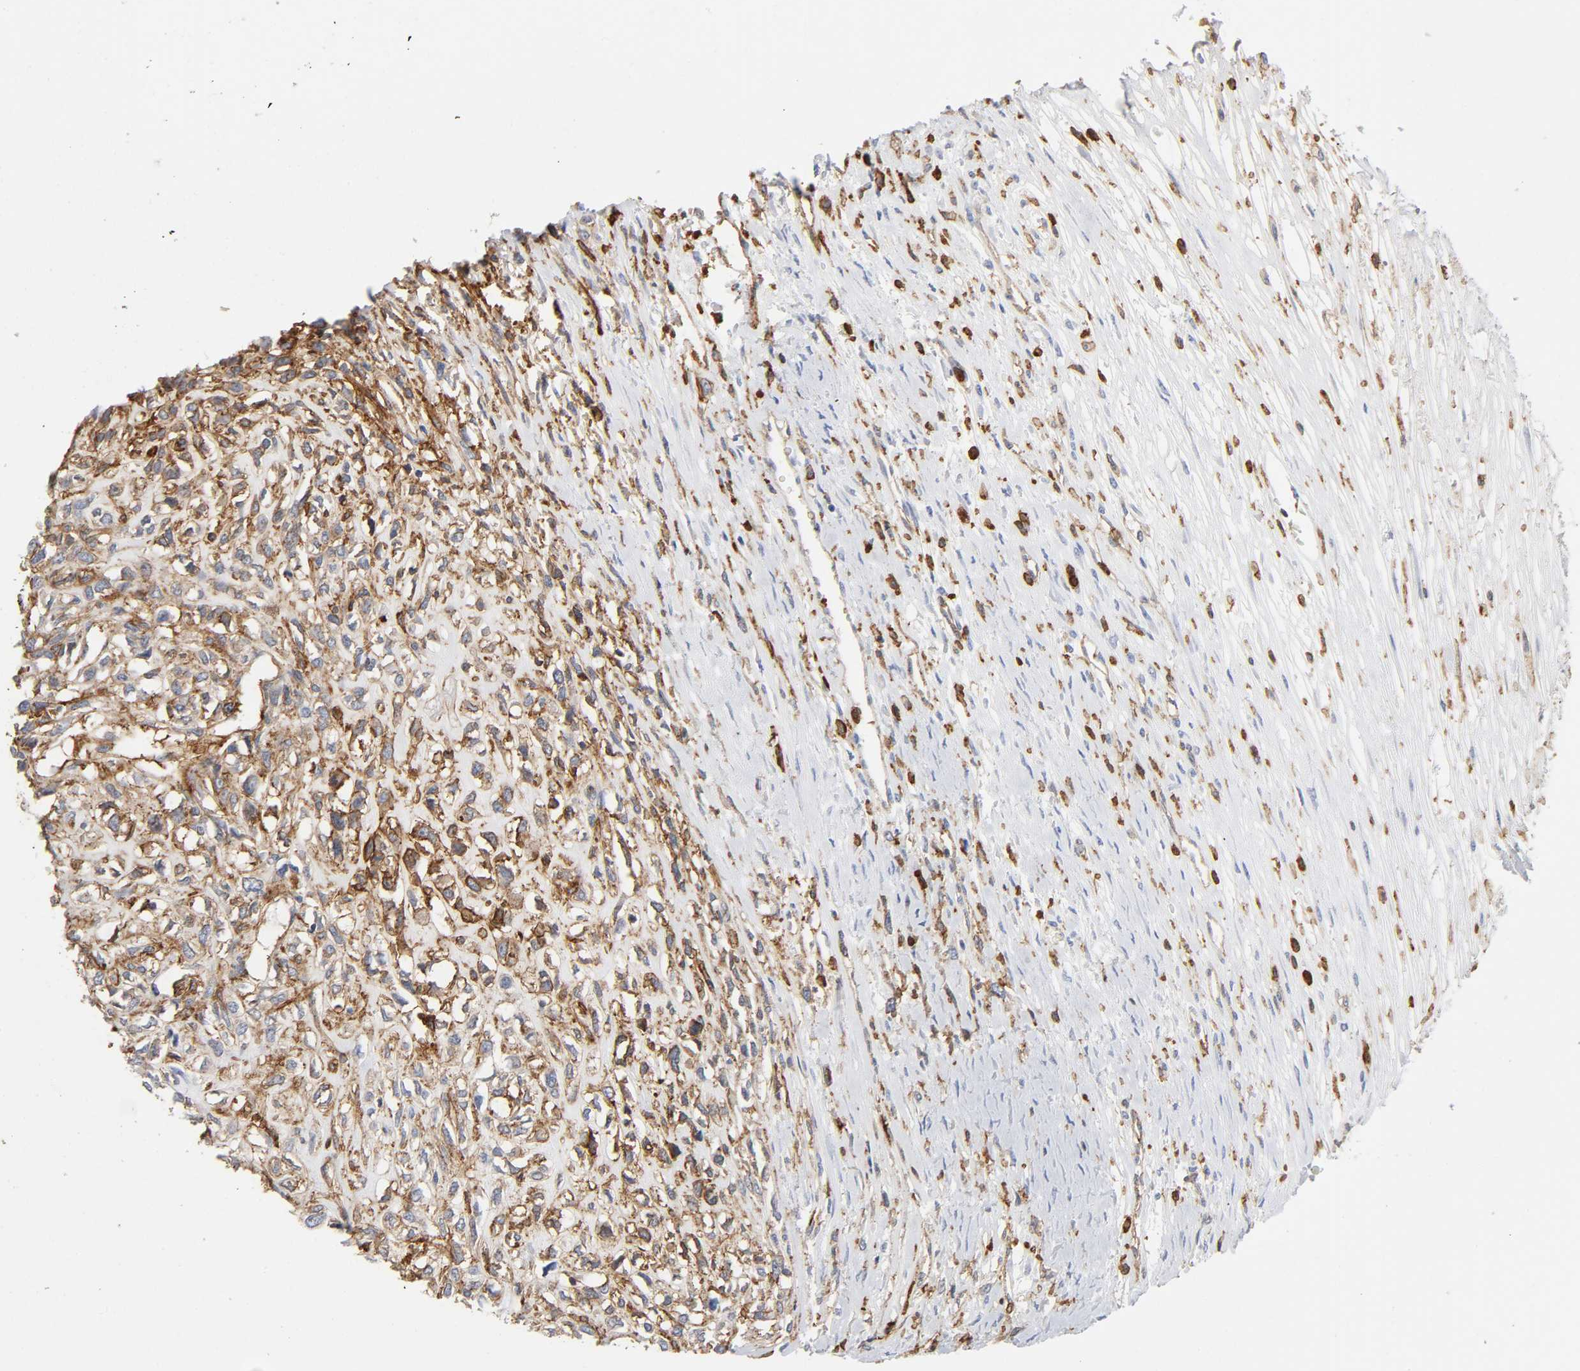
{"staining": {"intensity": "weak", "quantity": "<25%", "location": "cytoplasmic/membranous"}, "tissue": "head and neck cancer", "cell_type": "Tumor cells", "image_type": "cancer", "snomed": [{"axis": "morphology", "description": "Necrosis, NOS"}, {"axis": "morphology", "description": "Neoplasm, malignant, NOS"}, {"axis": "topography", "description": "Salivary gland"}, {"axis": "topography", "description": "Head-Neck"}], "caption": "DAB immunohistochemical staining of head and neck cancer demonstrates no significant positivity in tumor cells.", "gene": "LYN", "patient": {"sex": "male", "age": 43}}